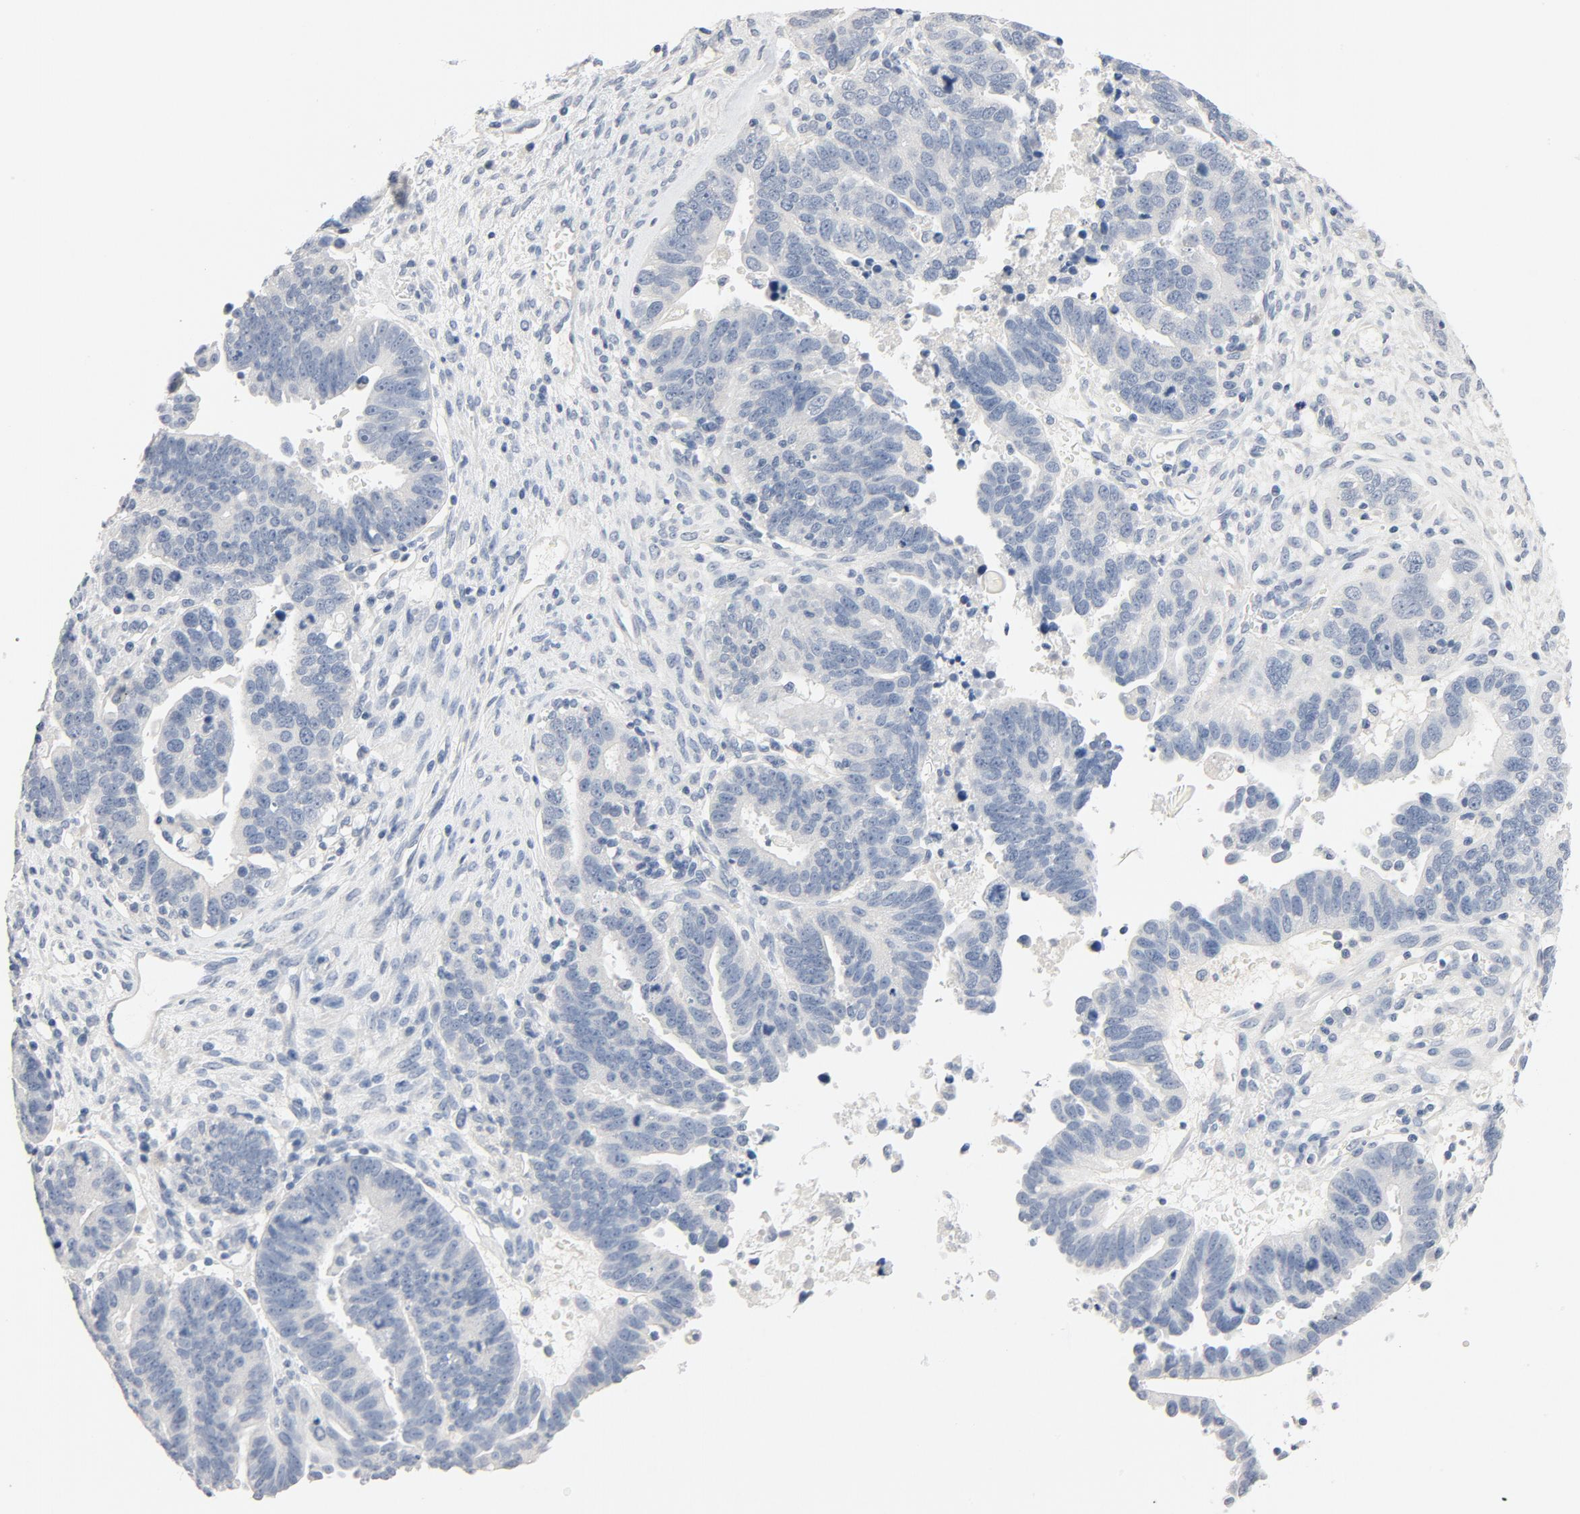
{"staining": {"intensity": "negative", "quantity": "none", "location": "none"}, "tissue": "ovarian cancer", "cell_type": "Tumor cells", "image_type": "cancer", "snomed": [{"axis": "morphology", "description": "Carcinoma, endometroid"}, {"axis": "morphology", "description": "Cystadenocarcinoma, serous, NOS"}, {"axis": "topography", "description": "Ovary"}], "caption": "This is an immunohistochemistry image of human ovarian cancer. There is no staining in tumor cells.", "gene": "ZCCHC13", "patient": {"sex": "female", "age": 45}}